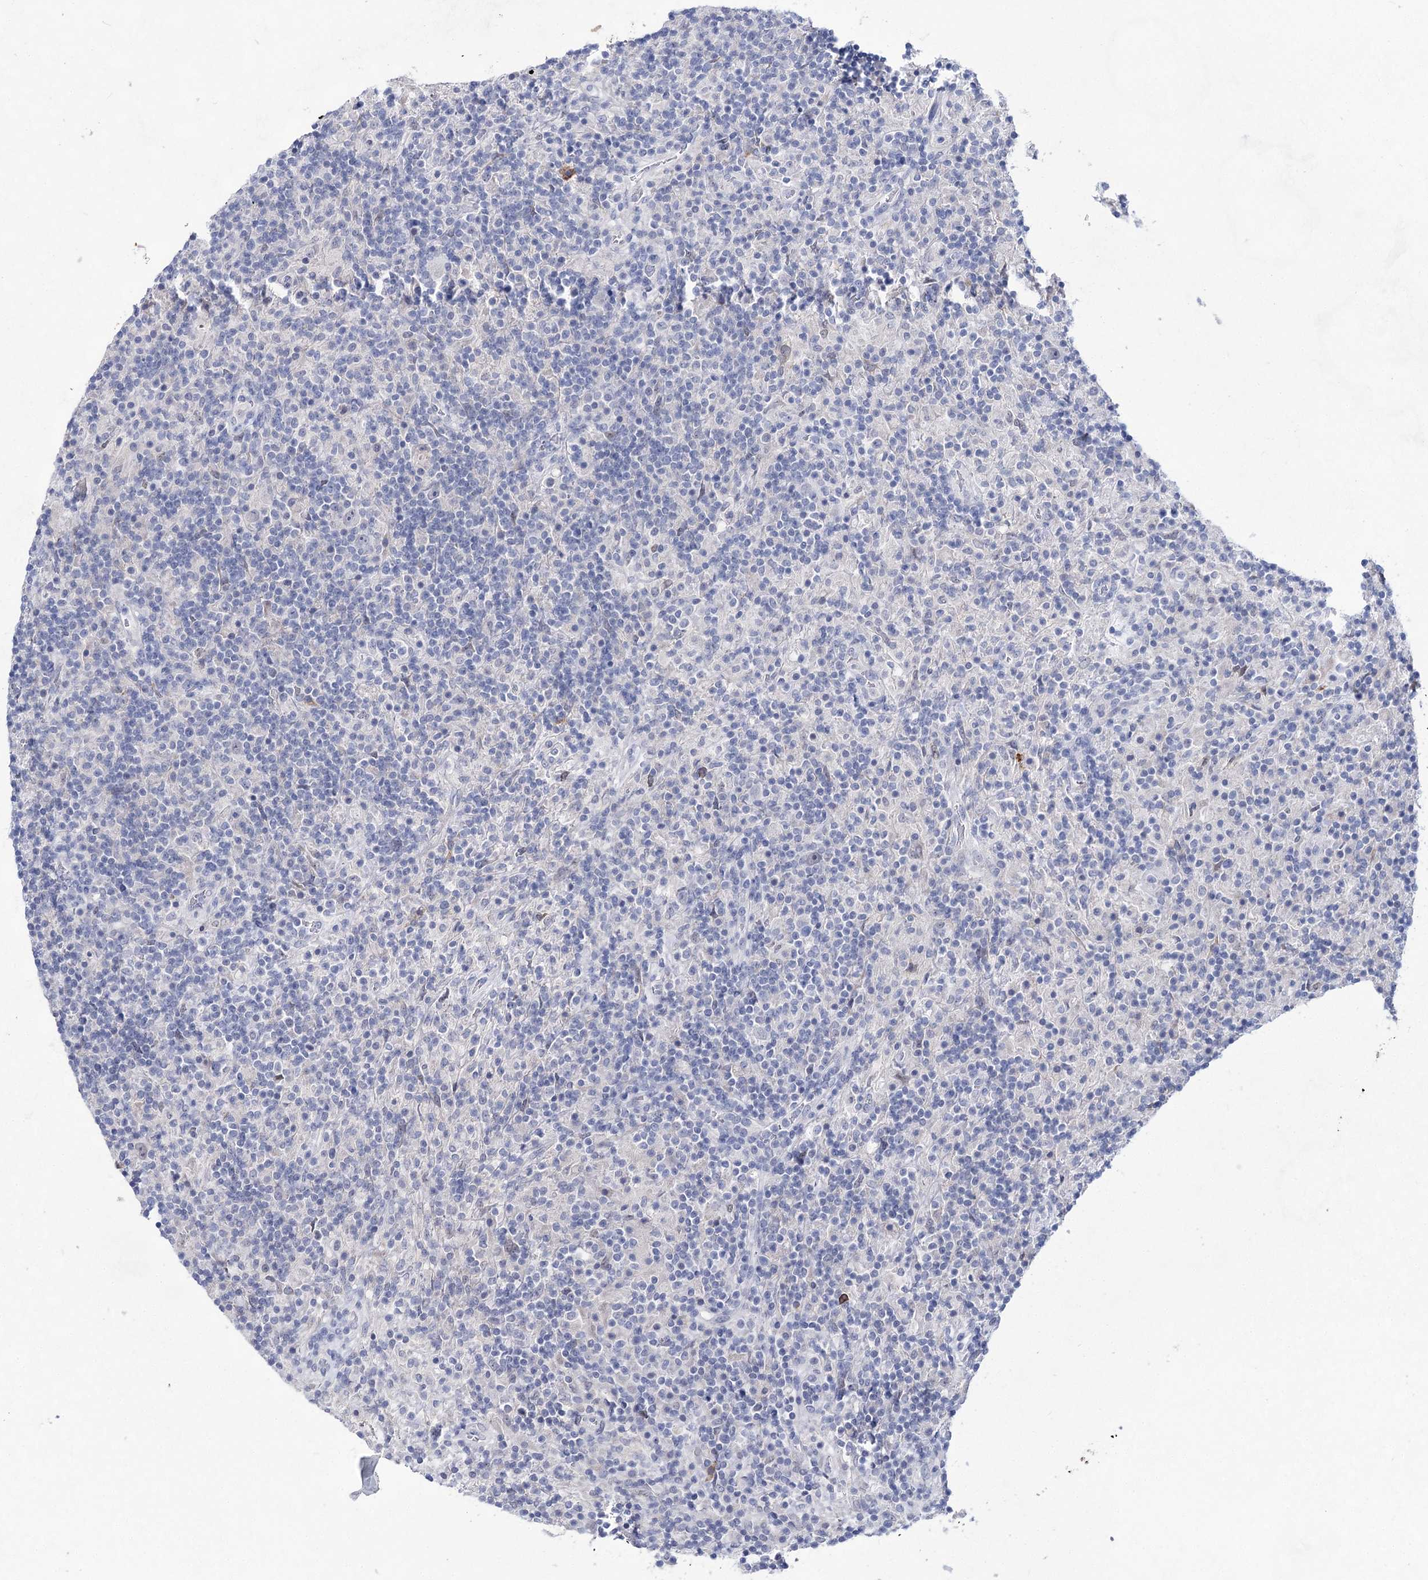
{"staining": {"intensity": "negative", "quantity": "none", "location": "none"}, "tissue": "lymphoma", "cell_type": "Tumor cells", "image_type": "cancer", "snomed": [{"axis": "morphology", "description": "Hodgkin's disease, NOS"}, {"axis": "topography", "description": "Lymph node"}], "caption": "The IHC micrograph has no significant expression in tumor cells of lymphoma tissue.", "gene": "UGDH", "patient": {"sex": "male", "age": 70}}